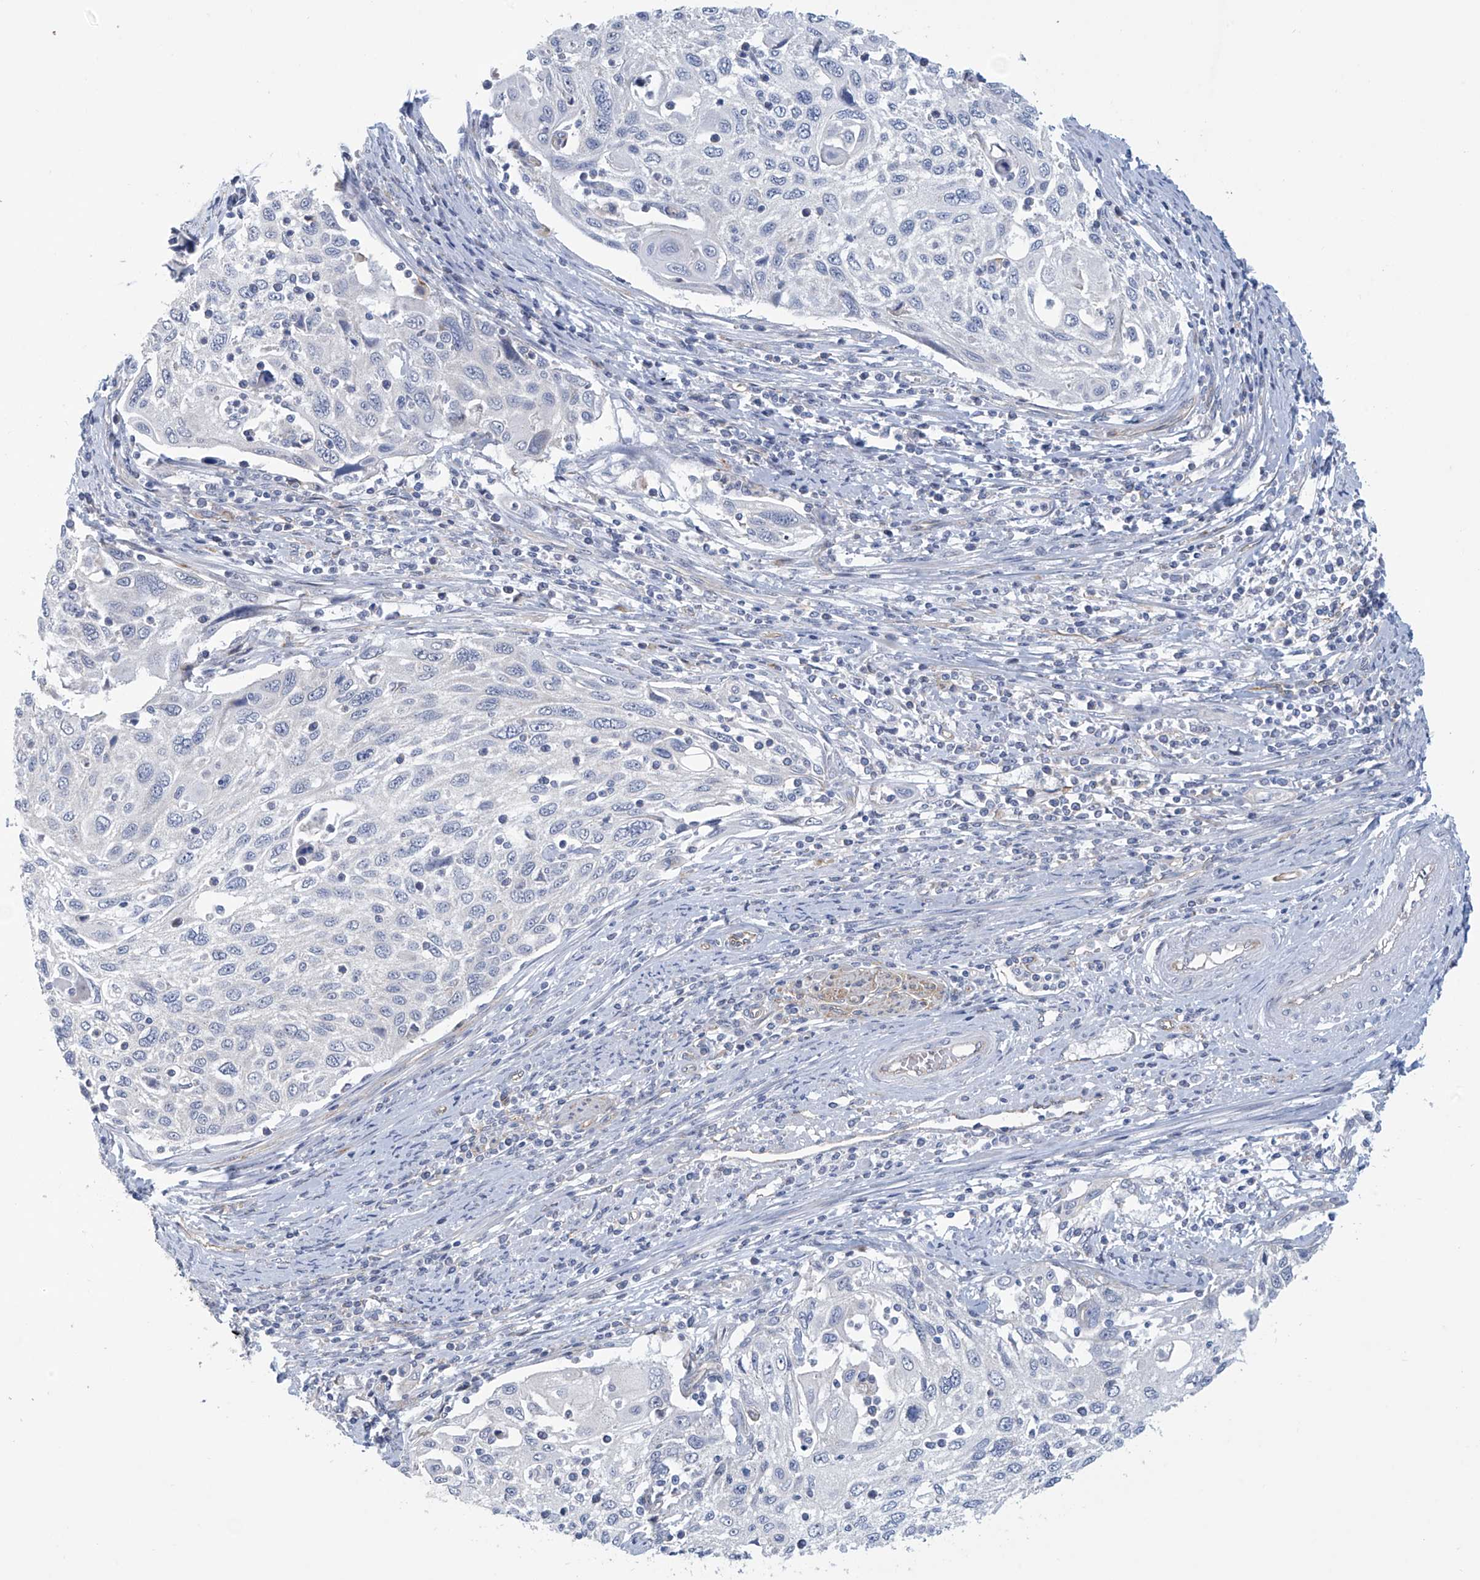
{"staining": {"intensity": "negative", "quantity": "none", "location": "none"}, "tissue": "cervical cancer", "cell_type": "Tumor cells", "image_type": "cancer", "snomed": [{"axis": "morphology", "description": "Squamous cell carcinoma, NOS"}, {"axis": "topography", "description": "Cervix"}], "caption": "Immunohistochemistry of human cervical cancer displays no staining in tumor cells.", "gene": "ABHD13", "patient": {"sex": "female", "age": 70}}